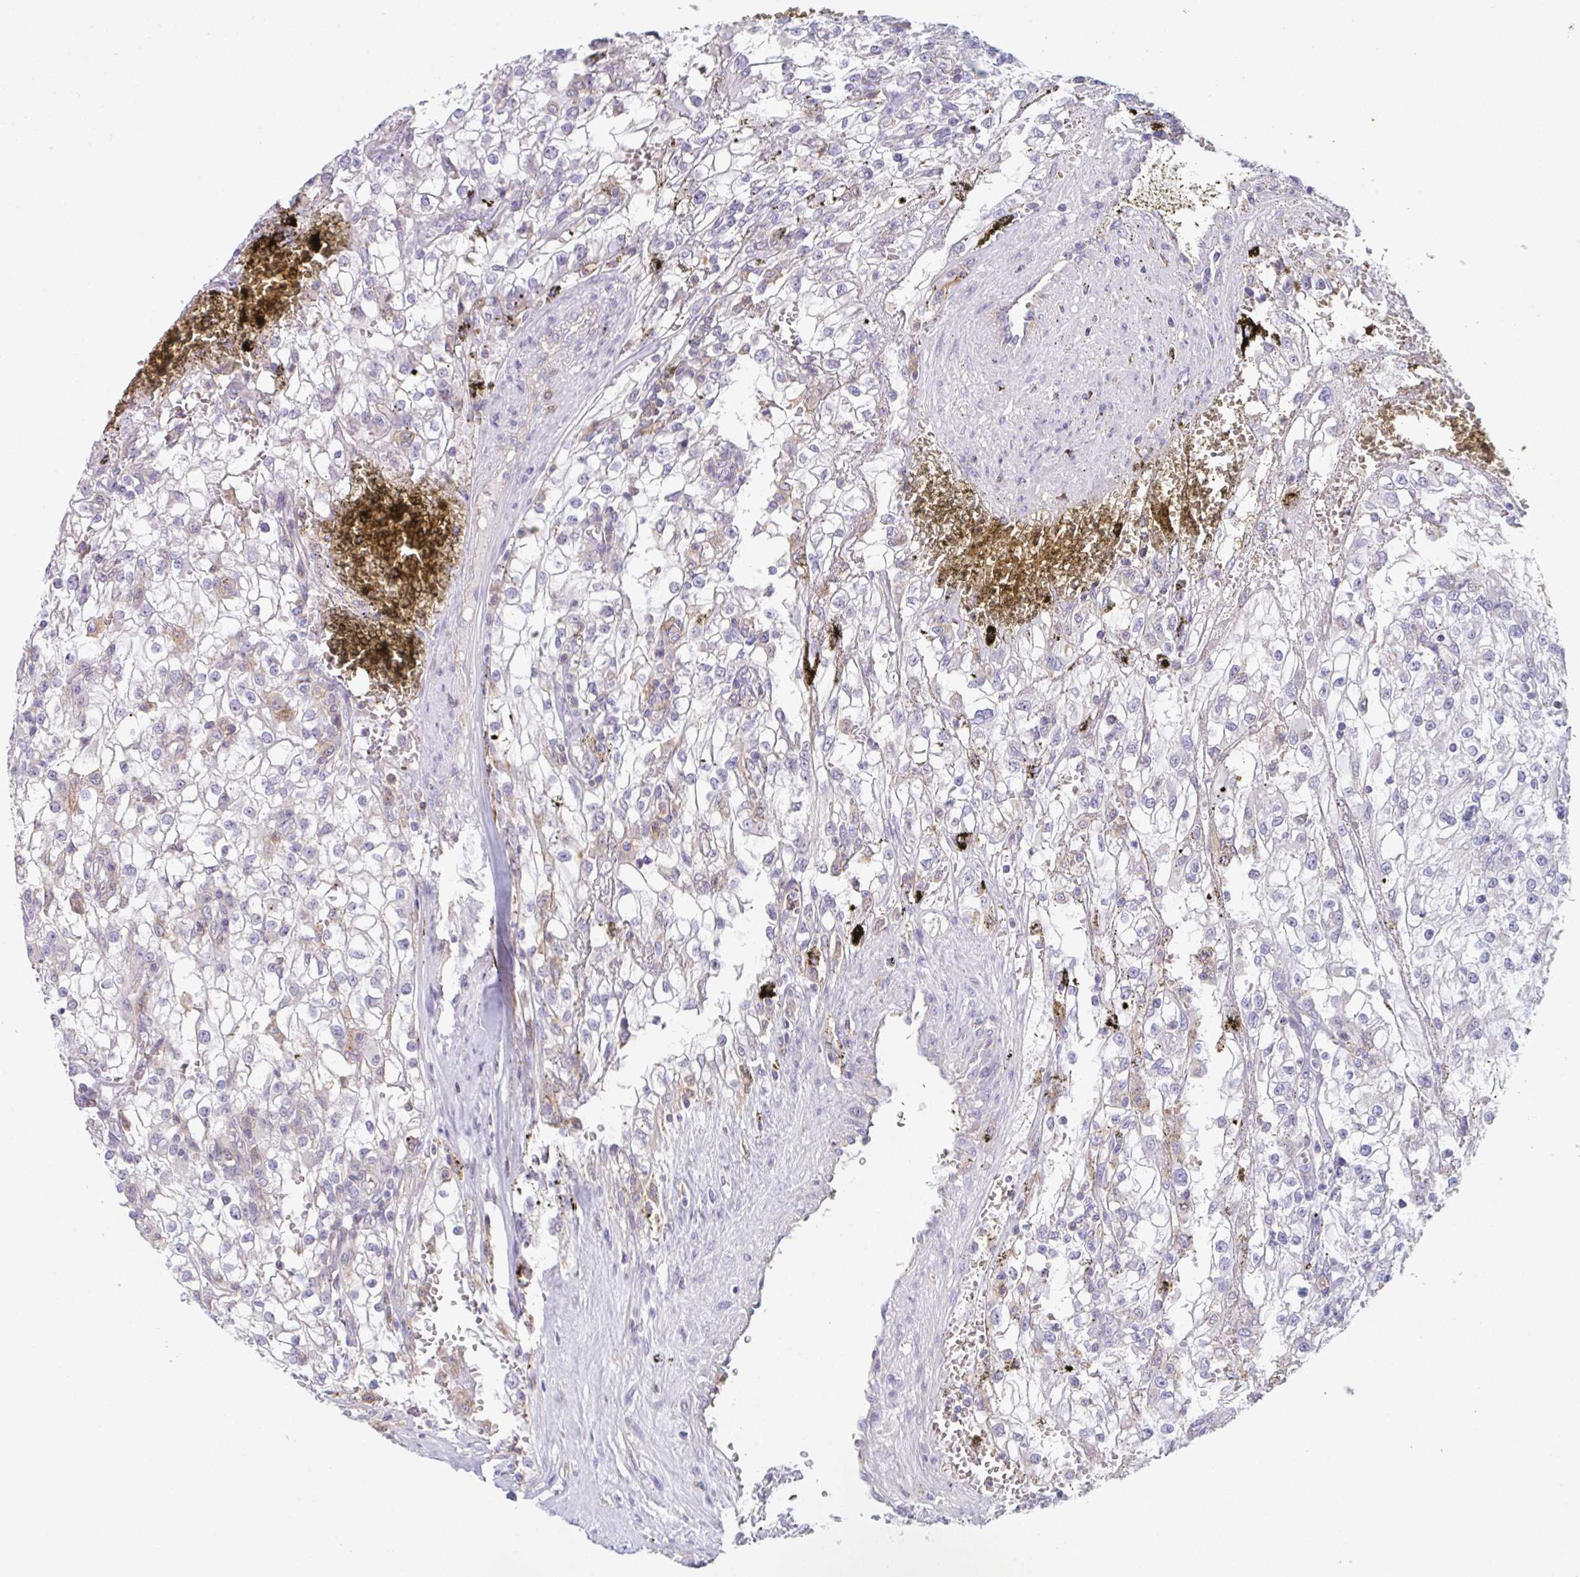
{"staining": {"intensity": "negative", "quantity": "none", "location": "none"}, "tissue": "renal cancer", "cell_type": "Tumor cells", "image_type": "cancer", "snomed": [{"axis": "morphology", "description": "Adenocarcinoma, NOS"}, {"axis": "topography", "description": "Kidney"}], "caption": "Immunohistochemistry of human adenocarcinoma (renal) exhibits no expression in tumor cells.", "gene": "DISP2", "patient": {"sex": "female", "age": 74}}